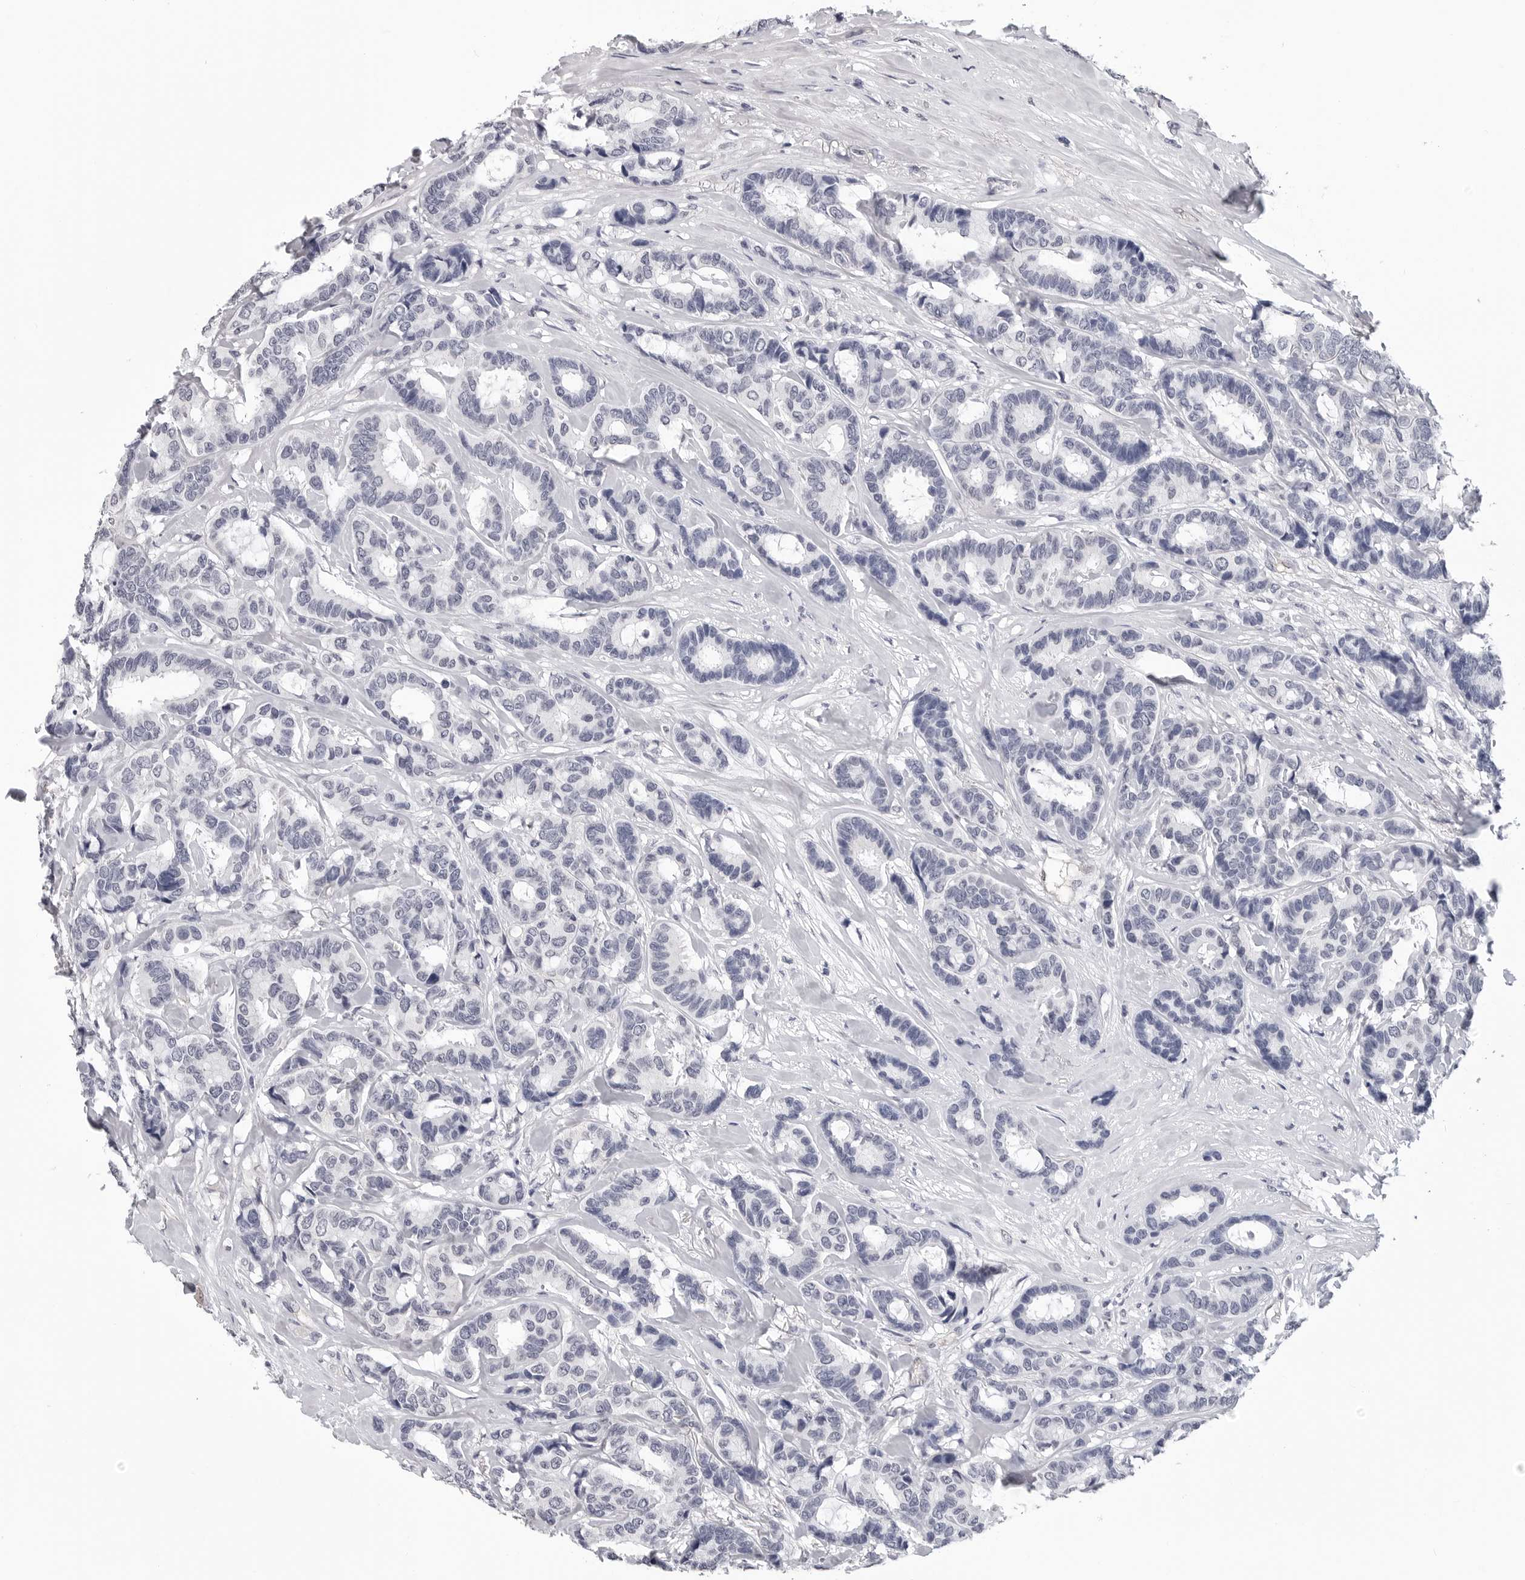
{"staining": {"intensity": "negative", "quantity": "none", "location": "none"}, "tissue": "breast cancer", "cell_type": "Tumor cells", "image_type": "cancer", "snomed": [{"axis": "morphology", "description": "Duct carcinoma"}, {"axis": "topography", "description": "Breast"}], "caption": "Protein analysis of invasive ductal carcinoma (breast) reveals no significant staining in tumor cells.", "gene": "TRMT13", "patient": {"sex": "female", "age": 87}}